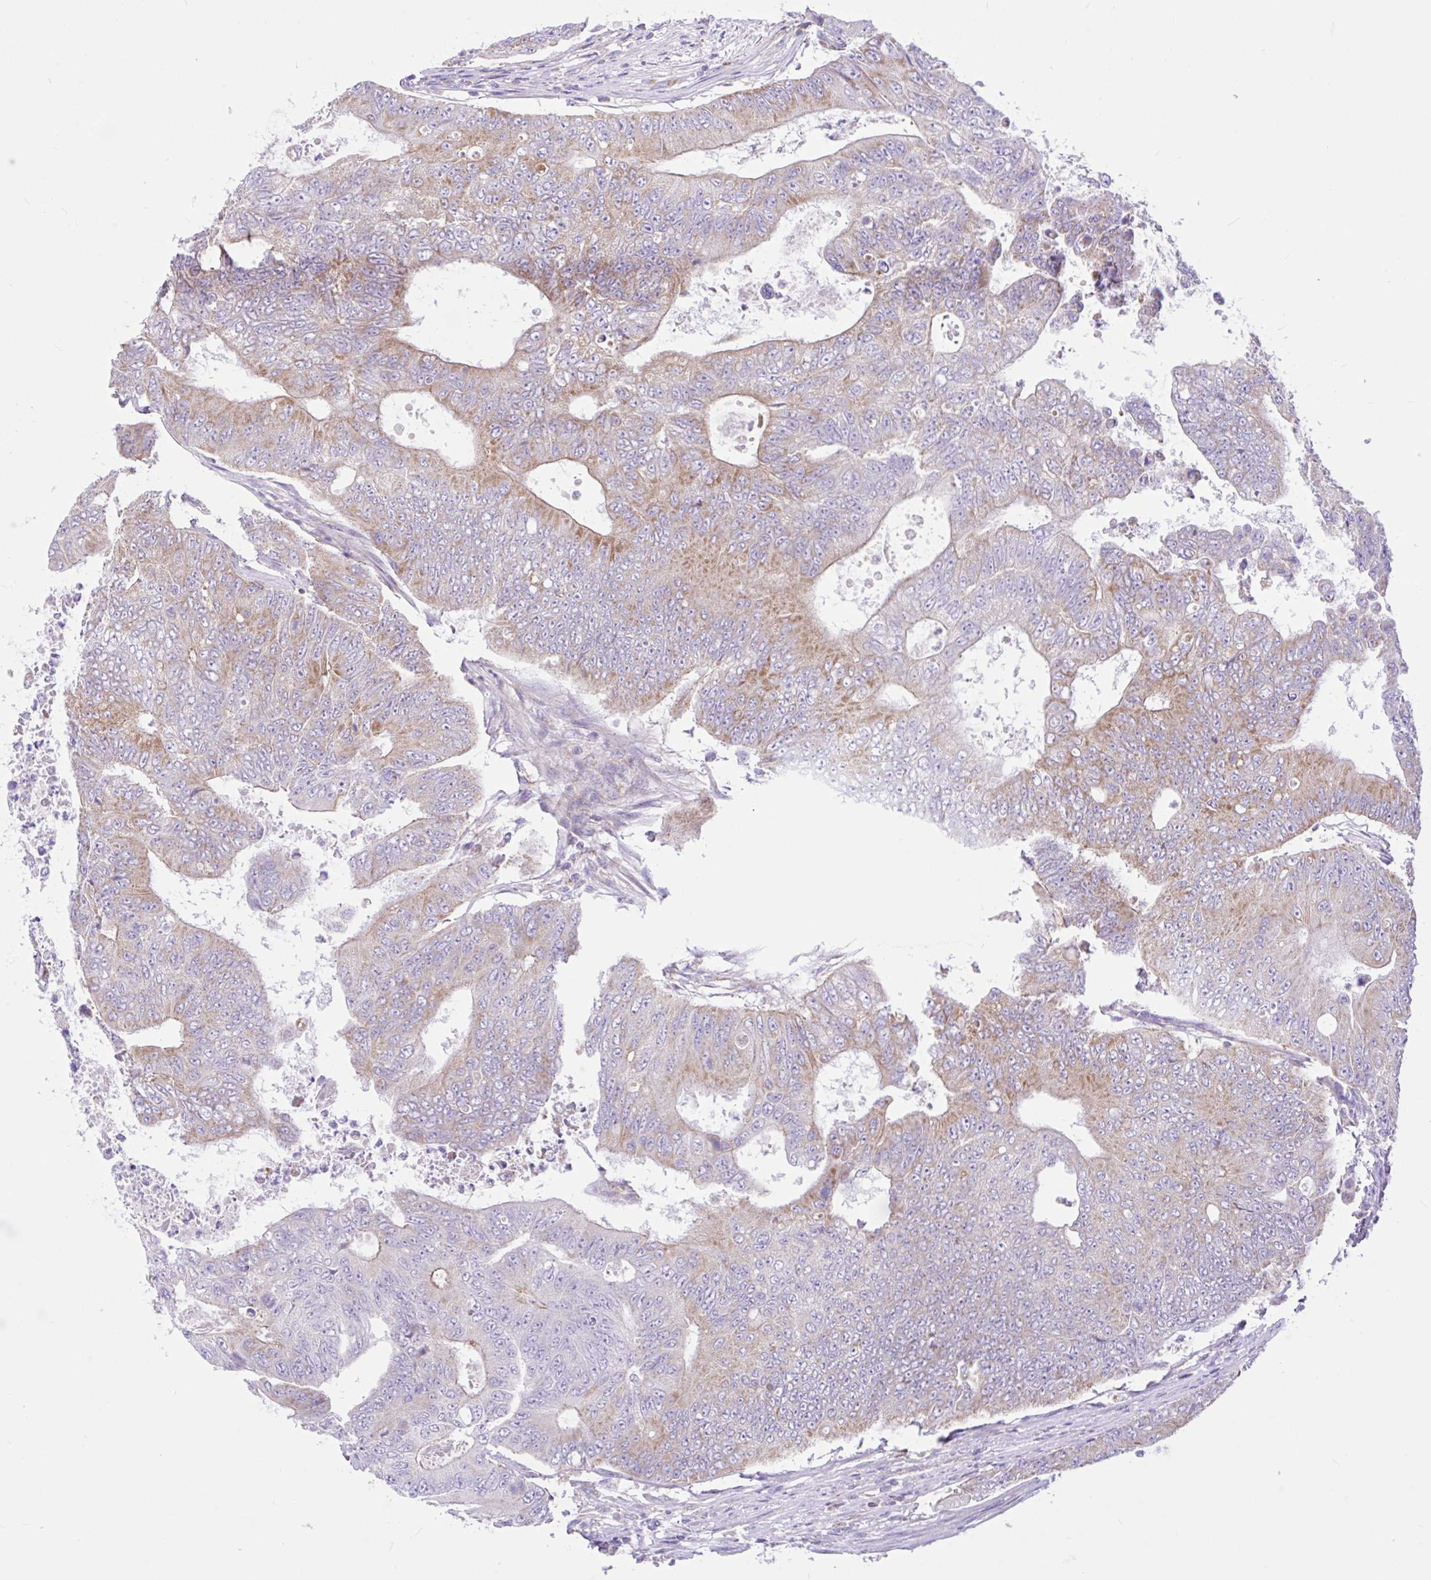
{"staining": {"intensity": "moderate", "quantity": "25%-75%", "location": "cytoplasmic/membranous"}, "tissue": "colorectal cancer", "cell_type": "Tumor cells", "image_type": "cancer", "snomed": [{"axis": "morphology", "description": "Adenocarcinoma, NOS"}, {"axis": "topography", "description": "Colon"}], "caption": "The histopathology image shows immunohistochemical staining of colorectal cancer (adenocarcinoma). There is moderate cytoplasmic/membranous staining is identified in approximately 25%-75% of tumor cells.", "gene": "NDUFS2", "patient": {"sex": "female", "age": 48}}